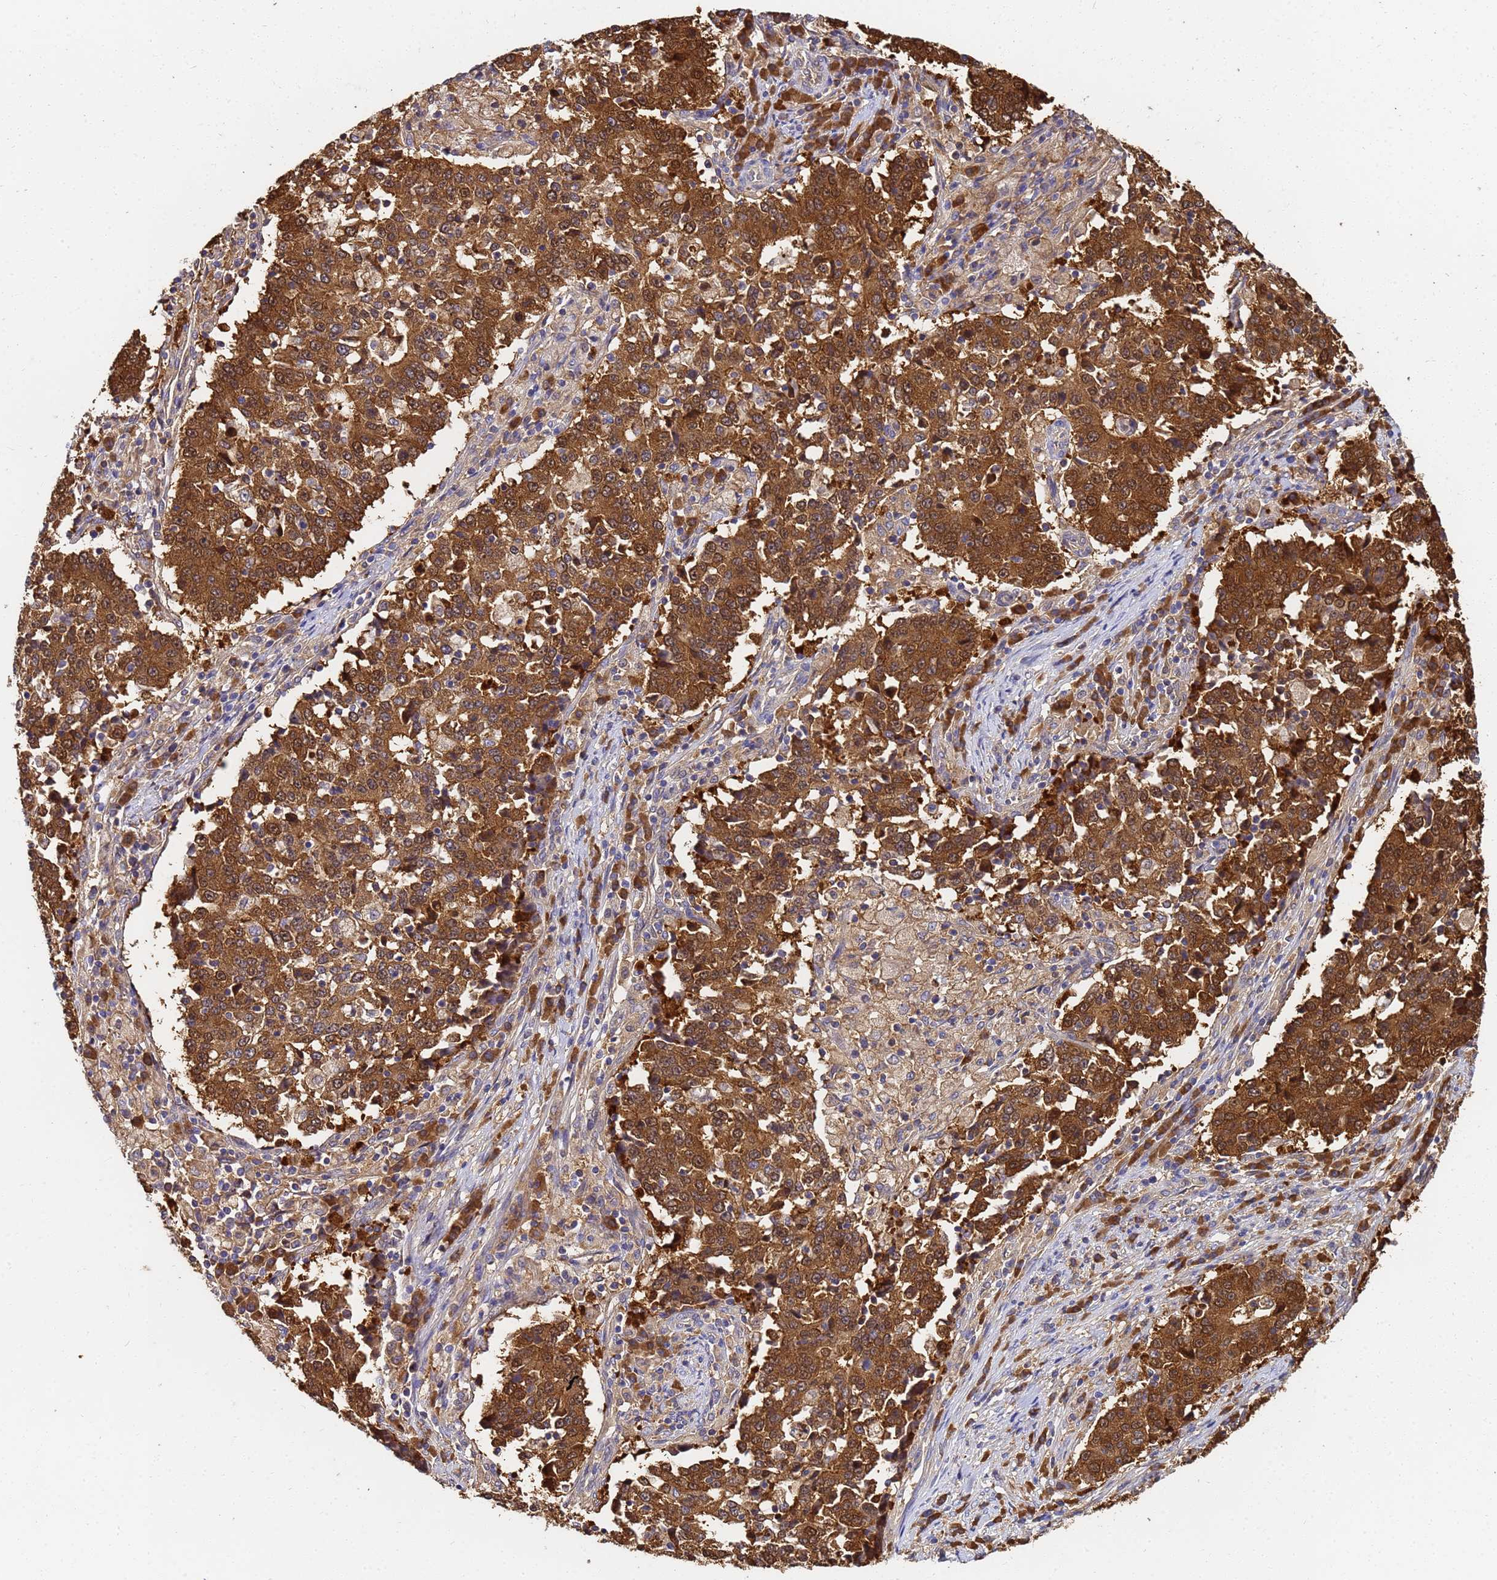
{"staining": {"intensity": "moderate", "quantity": ">75%", "location": "cytoplasmic/membranous,nuclear"}, "tissue": "stomach cancer", "cell_type": "Tumor cells", "image_type": "cancer", "snomed": [{"axis": "morphology", "description": "Adenocarcinoma, NOS"}, {"axis": "topography", "description": "Stomach"}], "caption": "A medium amount of moderate cytoplasmic/membranous and nuclear expression is appreciated in about >75% of tumor cells in adenocarcinoma (stomach) tissue.", "gene": "NME1-NME2", "patient": {"sex": "male", "age": 59}}